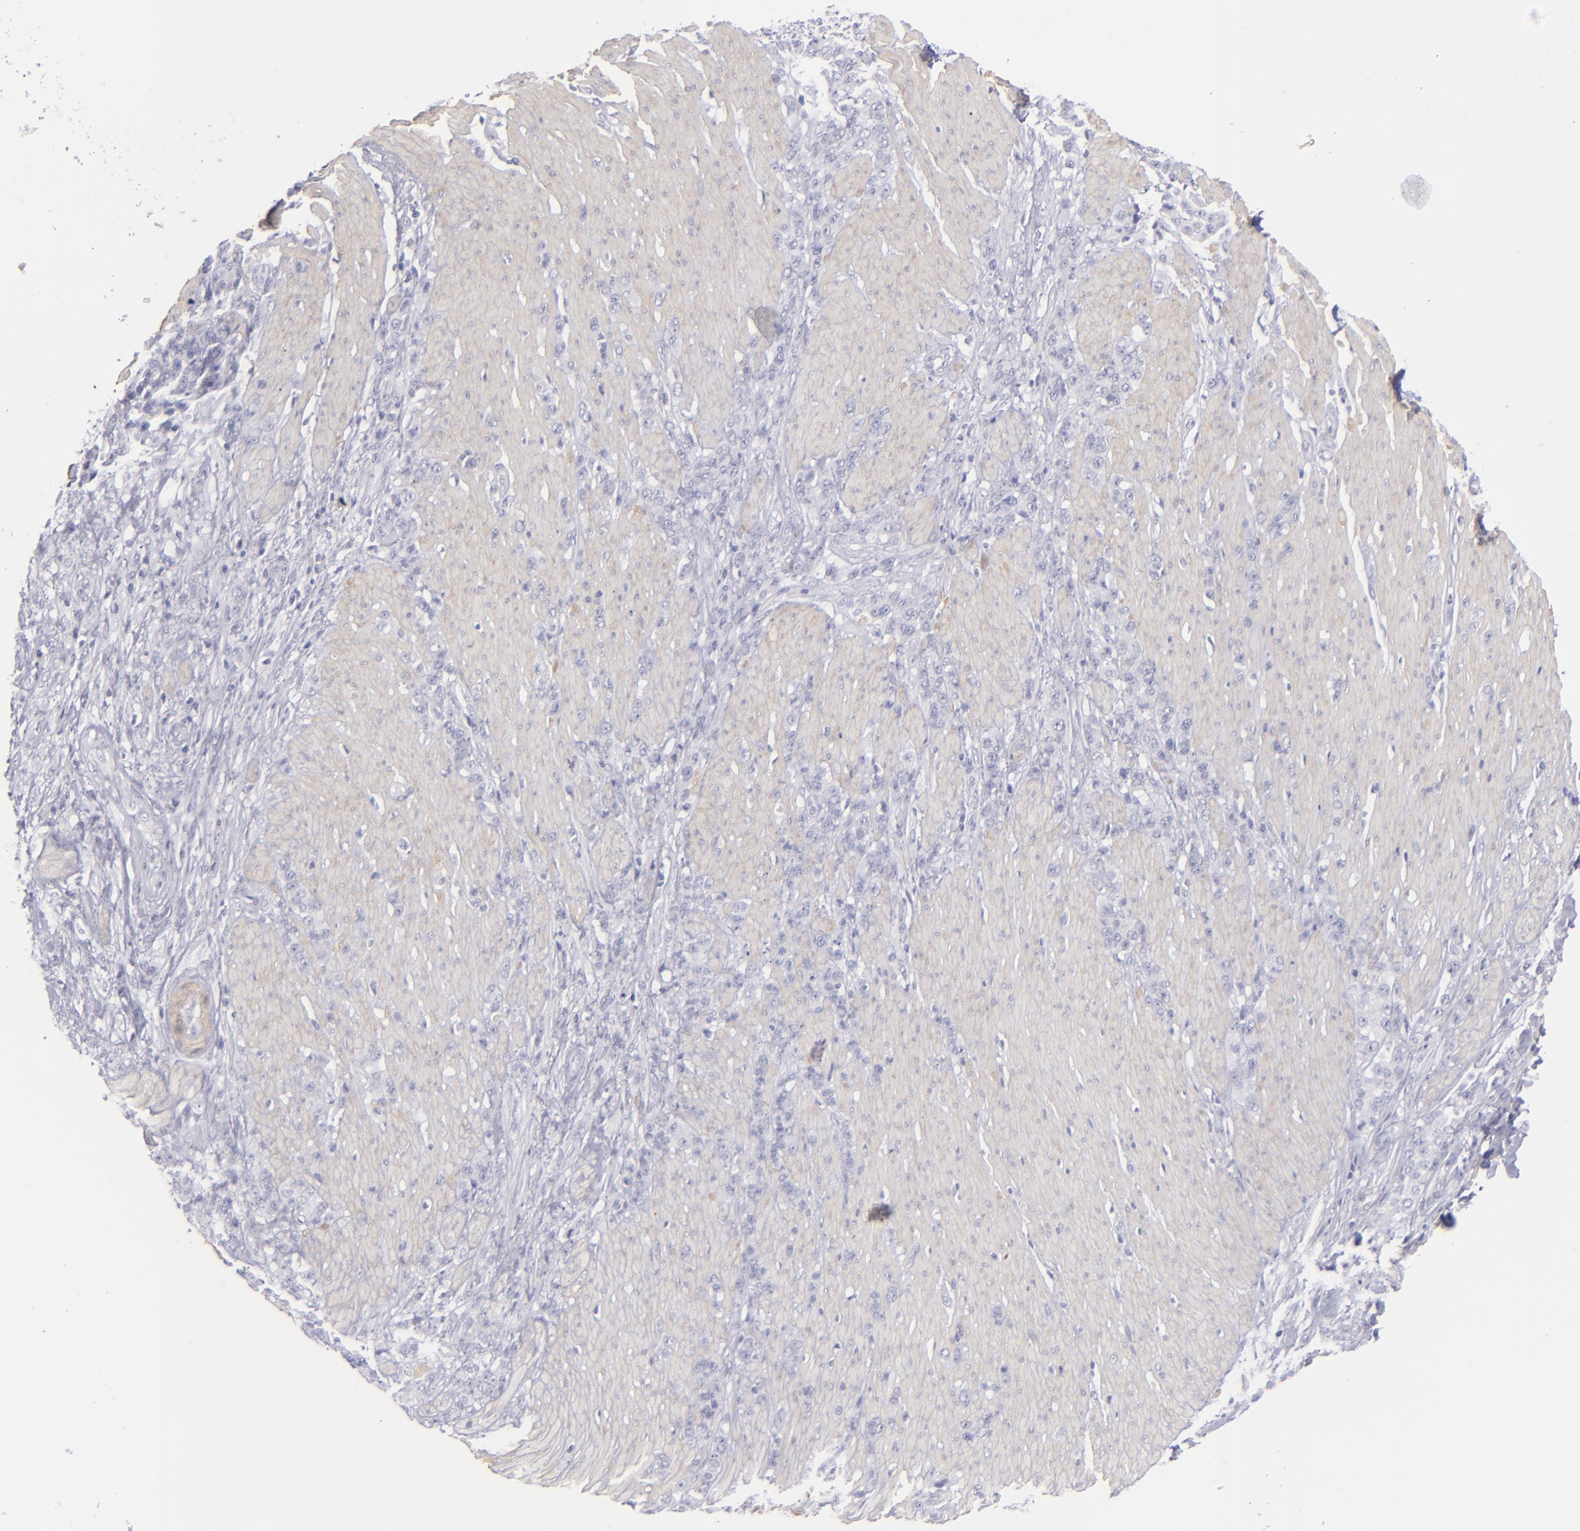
{"staining": {"intensity": "negative", "quantity": "none", "location": "none"}, "tissue": "stomach cancer", "cell_type": "Tumor cells", "image_type": "cancer", "snomed": [{"axis": "morphology", "description": "Adenocarcinoma, NOS"}, {"axis": "topography", "description": "Stomach, lower"}], "caption": "The histopathology image displays no significant staining in tumor cells of stomach adenocarcinoma.", "gene": "MYH11", "patient": {"sex": "male", "age": 88}}